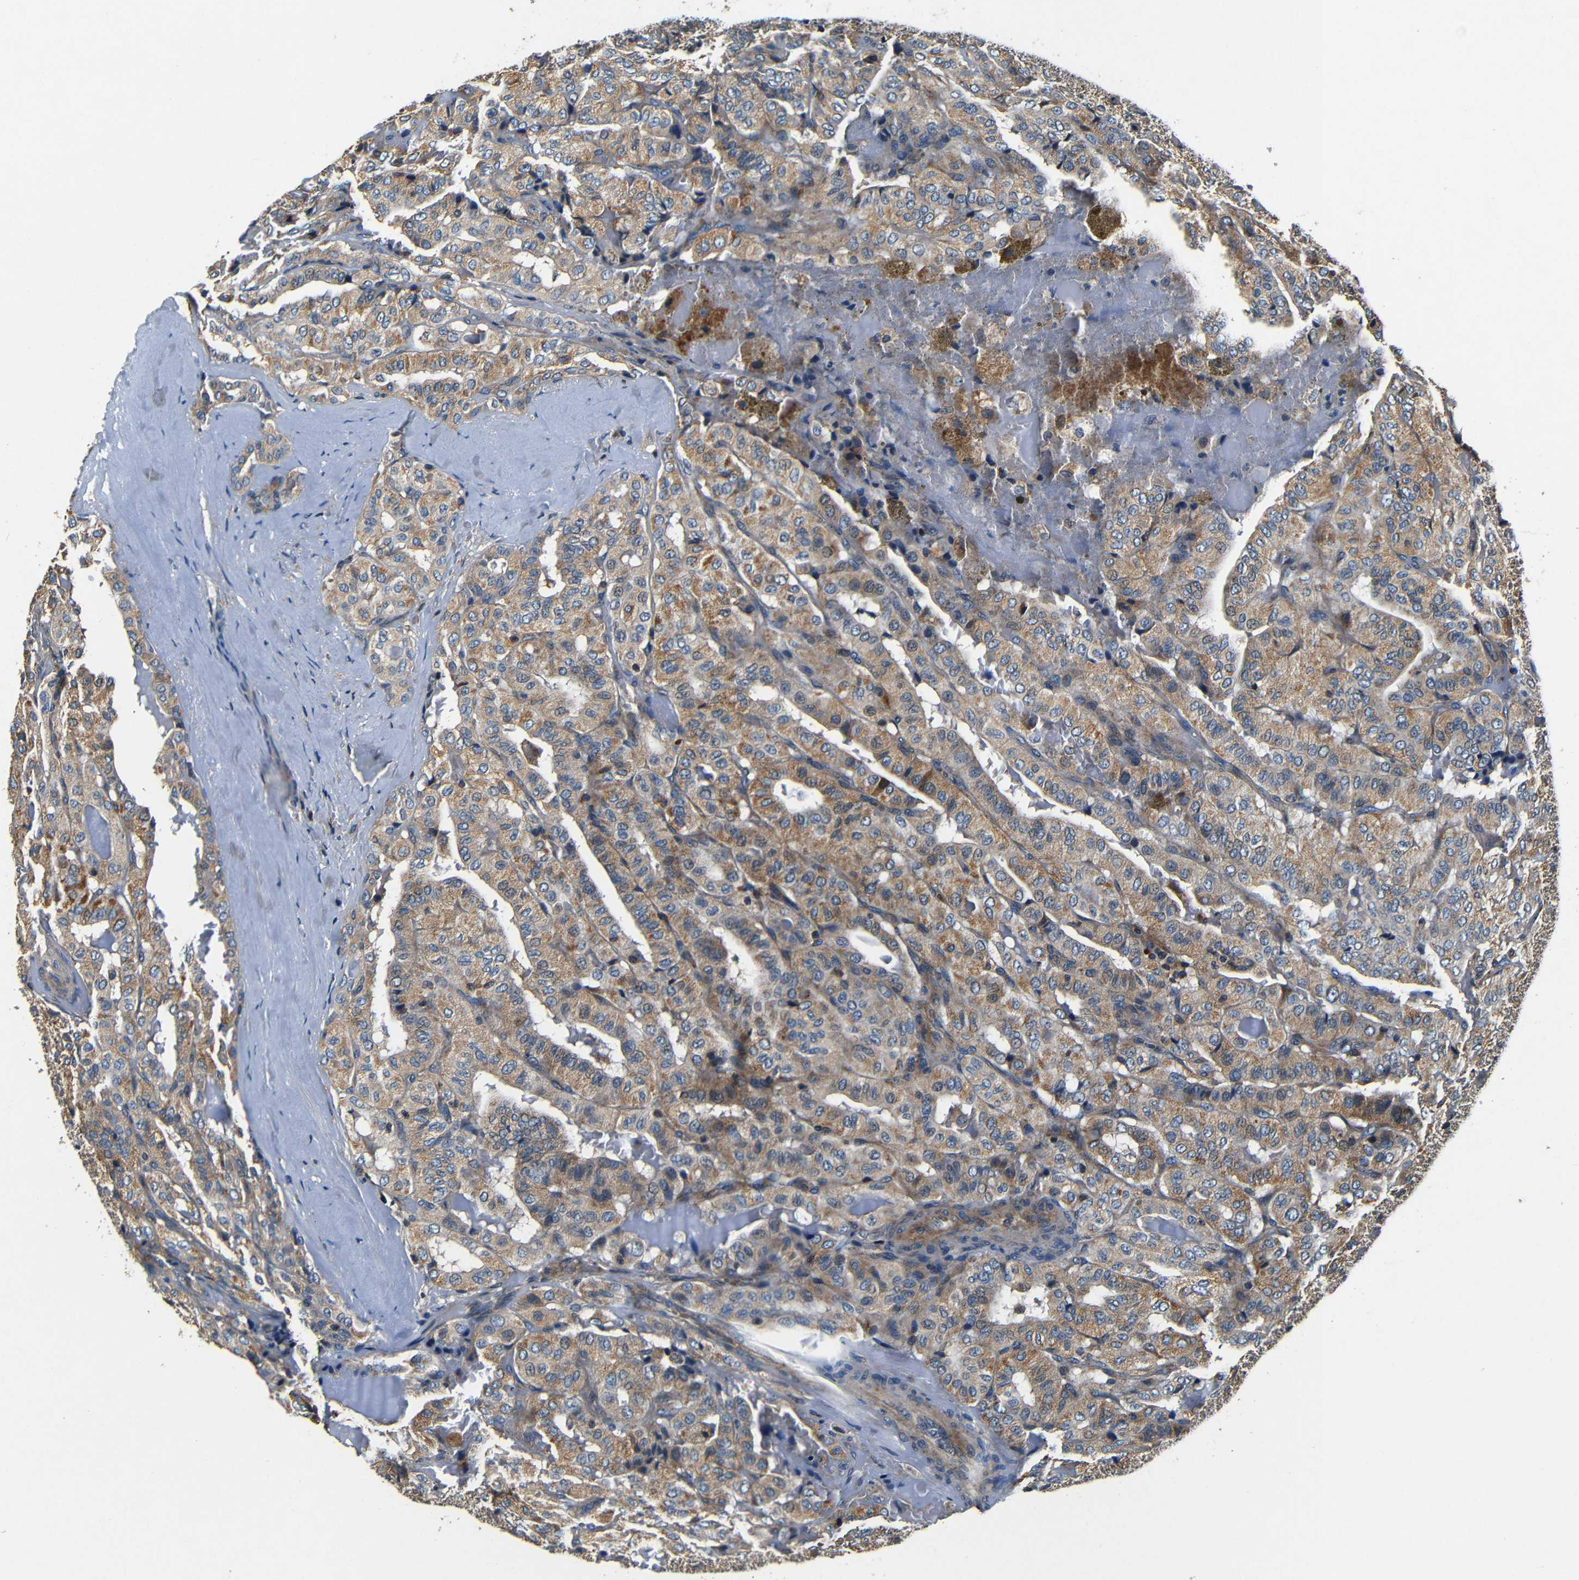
{"staining": {"intensity": "moderate", "quantity": ">75%", "location": "cytoplasmic/membranous"}, "tissue": "thyroid cancer", "cell_type": "Tumor cells", "image_type": "cancer", "snomed": [{"axis": "morphology", "description": "Papillary adenocarcinoma, NOS"}, {"axis": "topography", "description": "Thyroid gland"}], "caption": "Immunohistochemical staining of human thyroid cancer reveals medium levels of moderate cytoplasmic/membranous expression in about >75% of tumor cells.", "gene": "MTX1", "patient": {"sex": "male", "age": 77}}